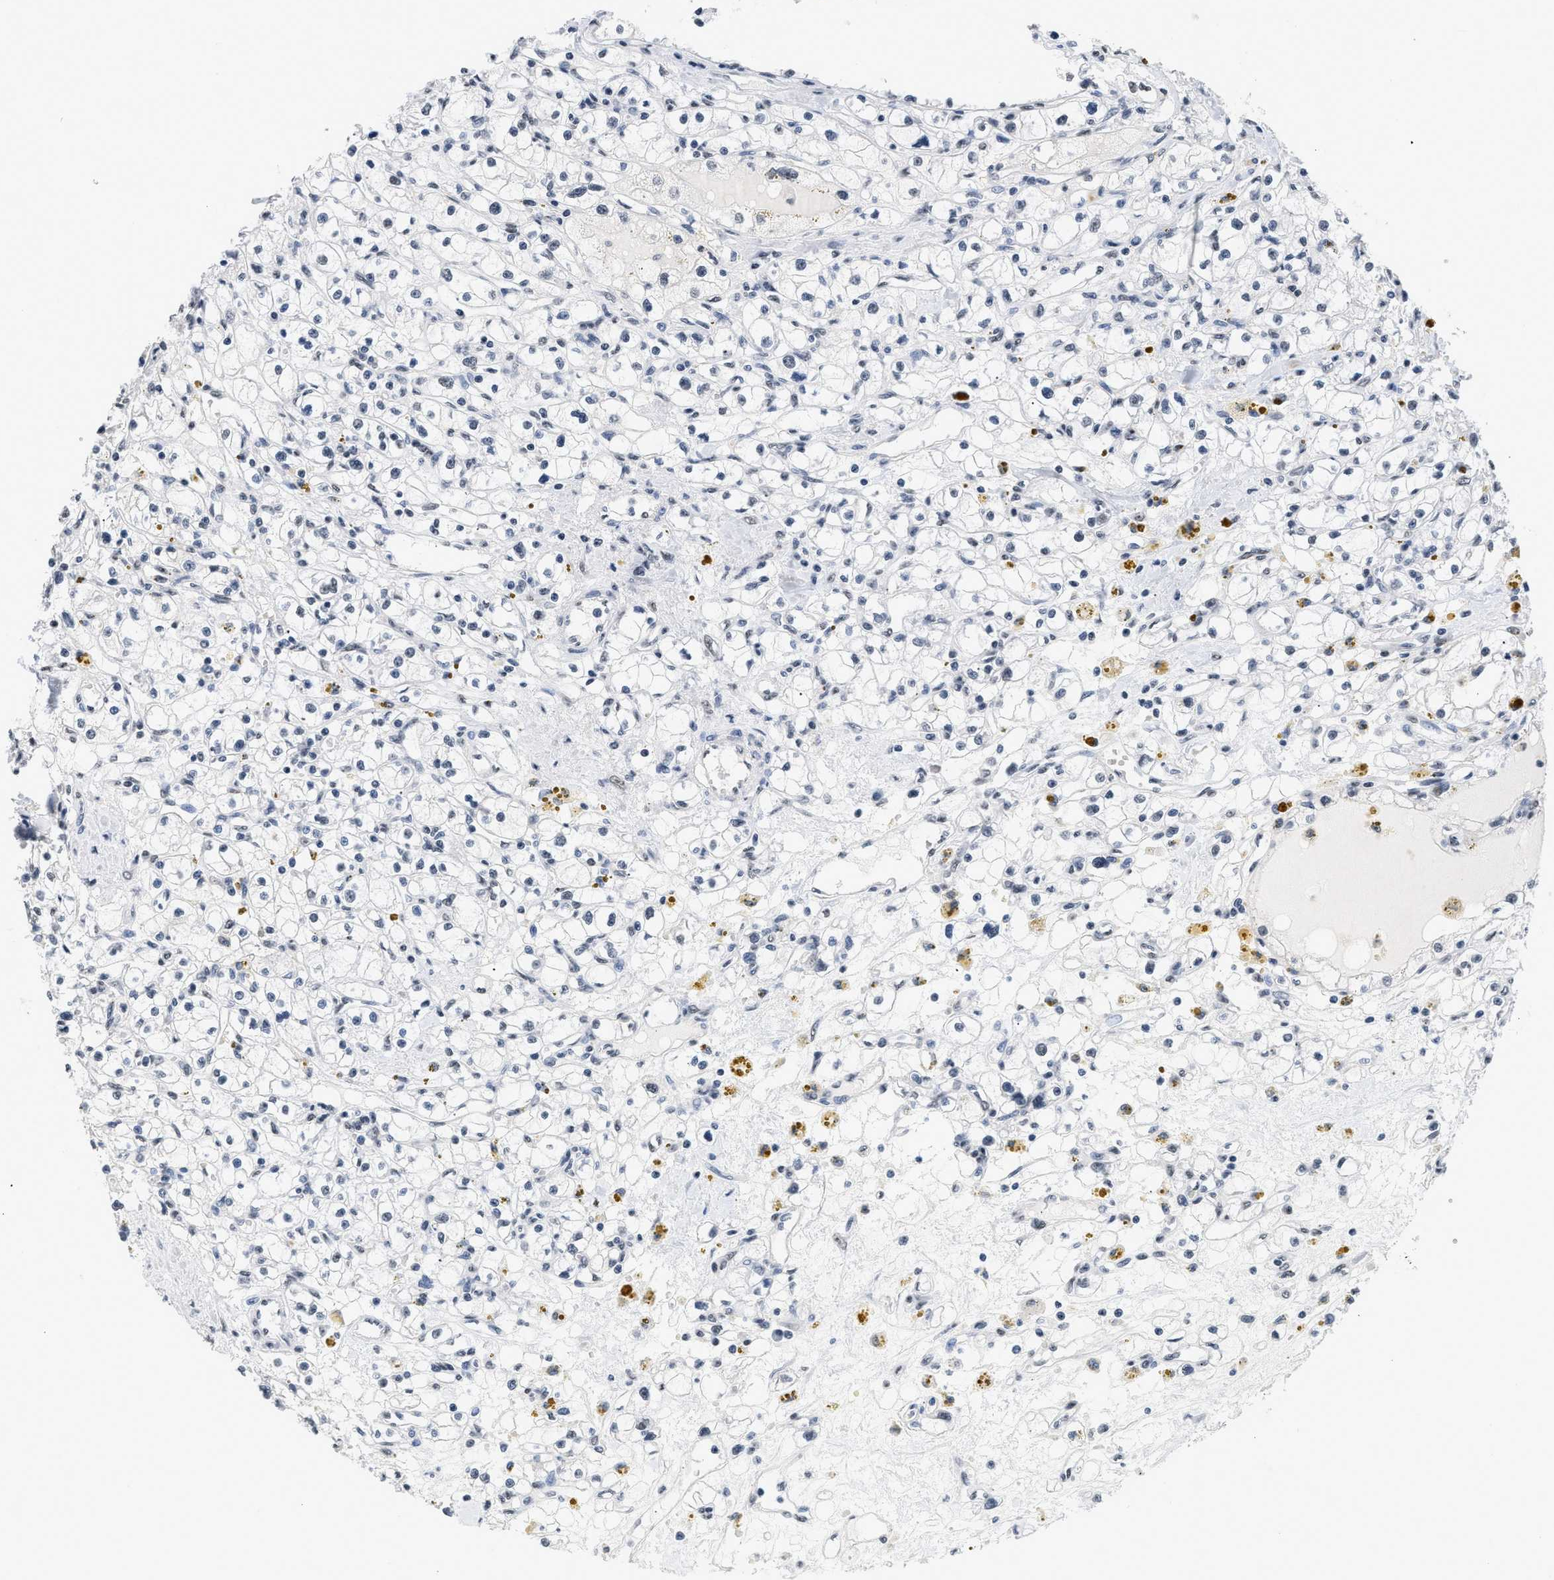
{"staining": {"intensity": "negative", "quantity": "none", "location": "none"}, "tissue": "renal cancer", "cell_type": "Tumor cells", "image_type": "cancer", "snomed": [{"axis": "morphology", "description": "Adenocarcinoma, NOS"}, {"axis": "topography", "description": "Kidney"}], "caption": "Immunohistochemistry (IHC) of human adenocarcinoma (renal) reveals no positivity in tumor cells.", "gene": "RAF1", "patient": {"sex": "male", "age": 56}}